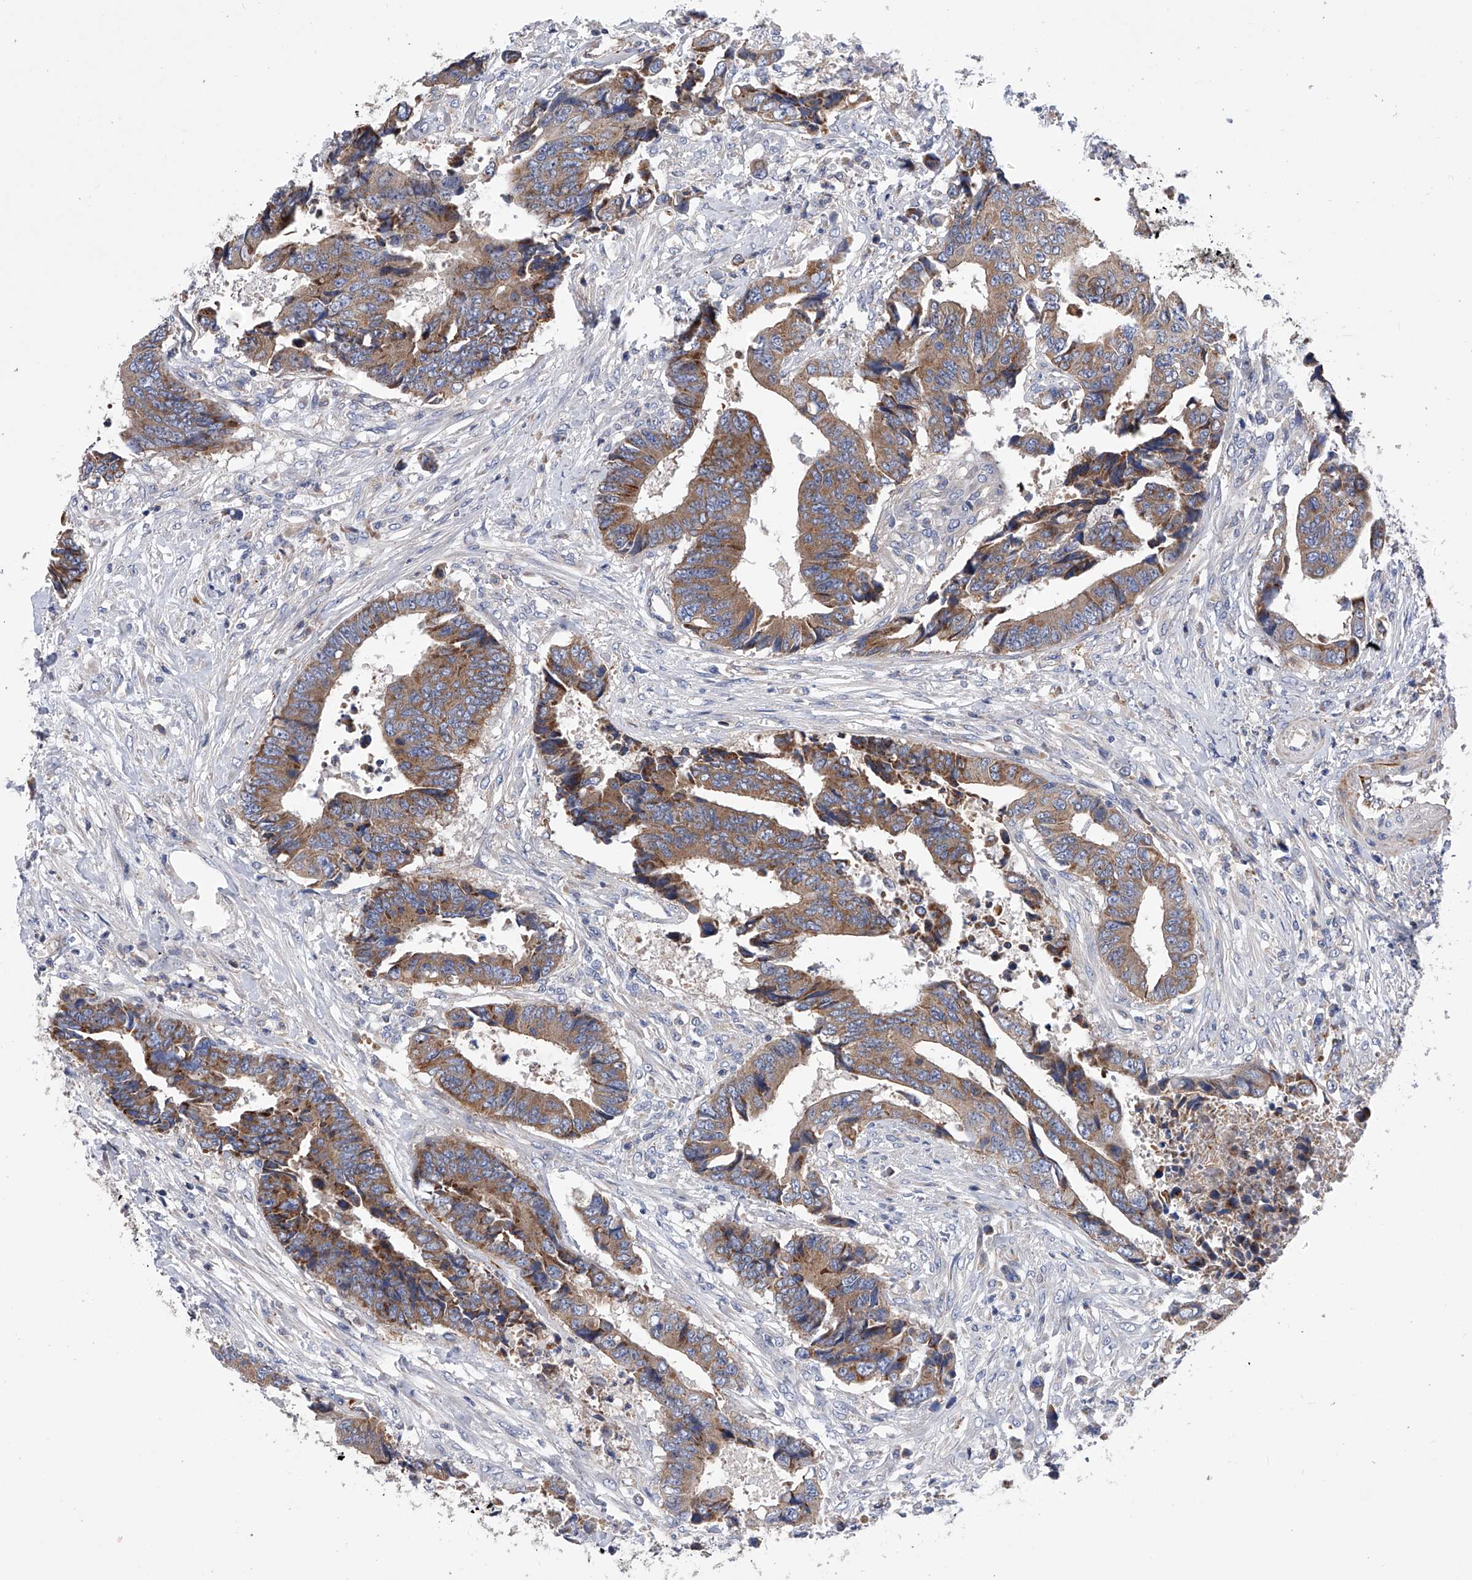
{"staining": {"intensity": "moderate", "quantity": ">75%", "location": "cytoplasmic/membranous"}, "tissue": "colorectal cancer", "cell_type": "Tumor cells", "image_type": "cancer", "snomed": [{"axis": "morphology", "description": "Adenocarcinoma, NOS"}, {"axis": "topography", "description": "Rectum"}], "caption": "Colorectal cancer (adenocarcinoma) stained with a brown dye shows moderate cytoplasmic/membranous positive staining in about >75% of tumor cells.", "gene": "MLYCD", "patient": {"sex": "male", "age": 84}}